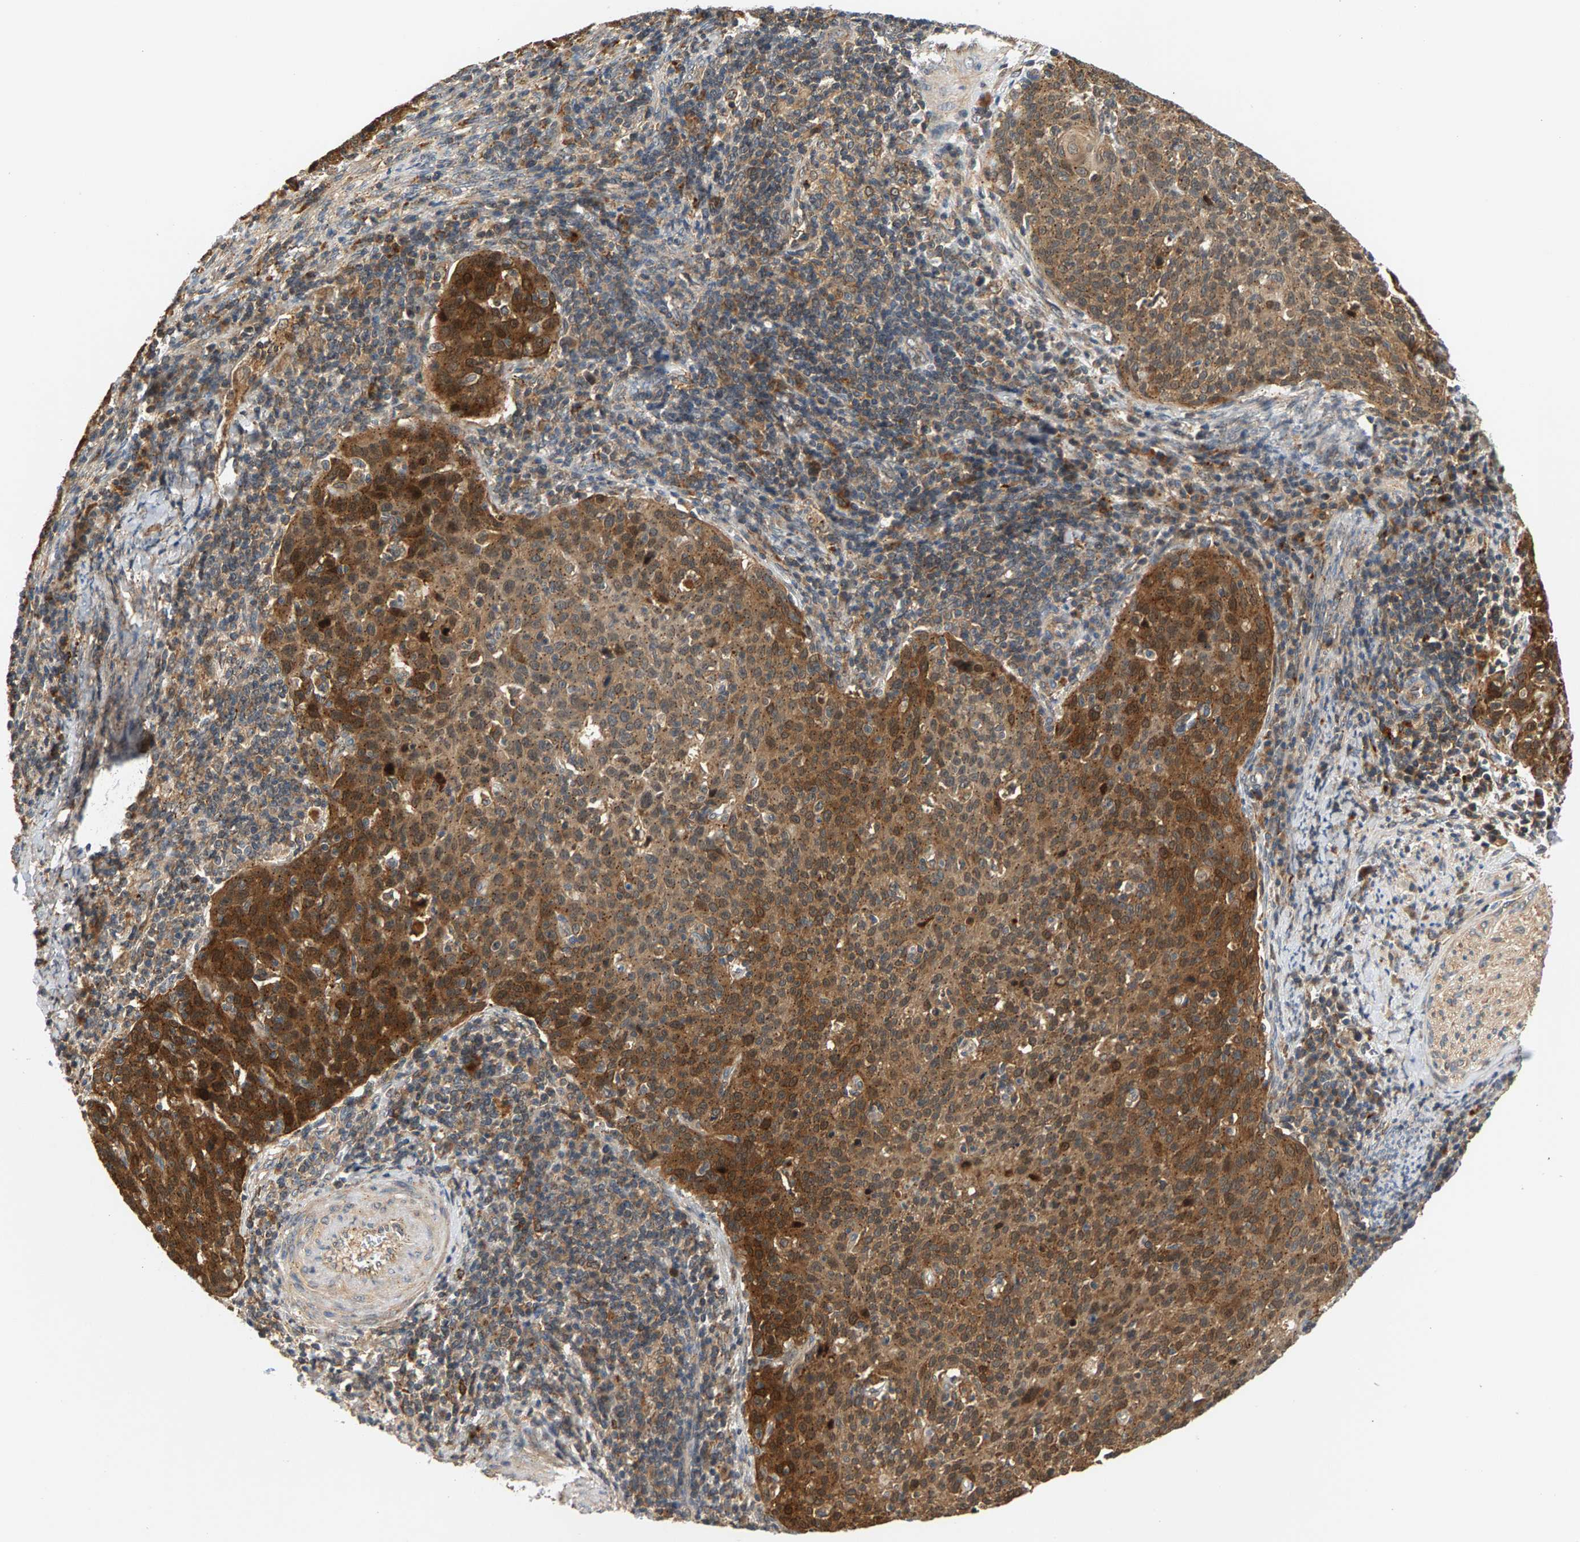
{"staining": {"intensity": "strong", "quantity": ">75%", "location": "cytoplasmic/membranous"}, "tissue": "cervical cancer", "cell_type": "Tumor cells", "image_type": "cancer", "snomed": [{"axis": "morphology", "description": "Squamous cell carcinoma, NOS"}, {"axis": "topography", "description": "Cervix"}], "caption": "Immunohistochemical staining of squamous cell carcinoma (cervical) displays high levels of strong cytoplasmic/membranous staining in about >75% of tumor cells.", "gene": "MAP2K5", "patient": {"sex": "female", "age": 38}}